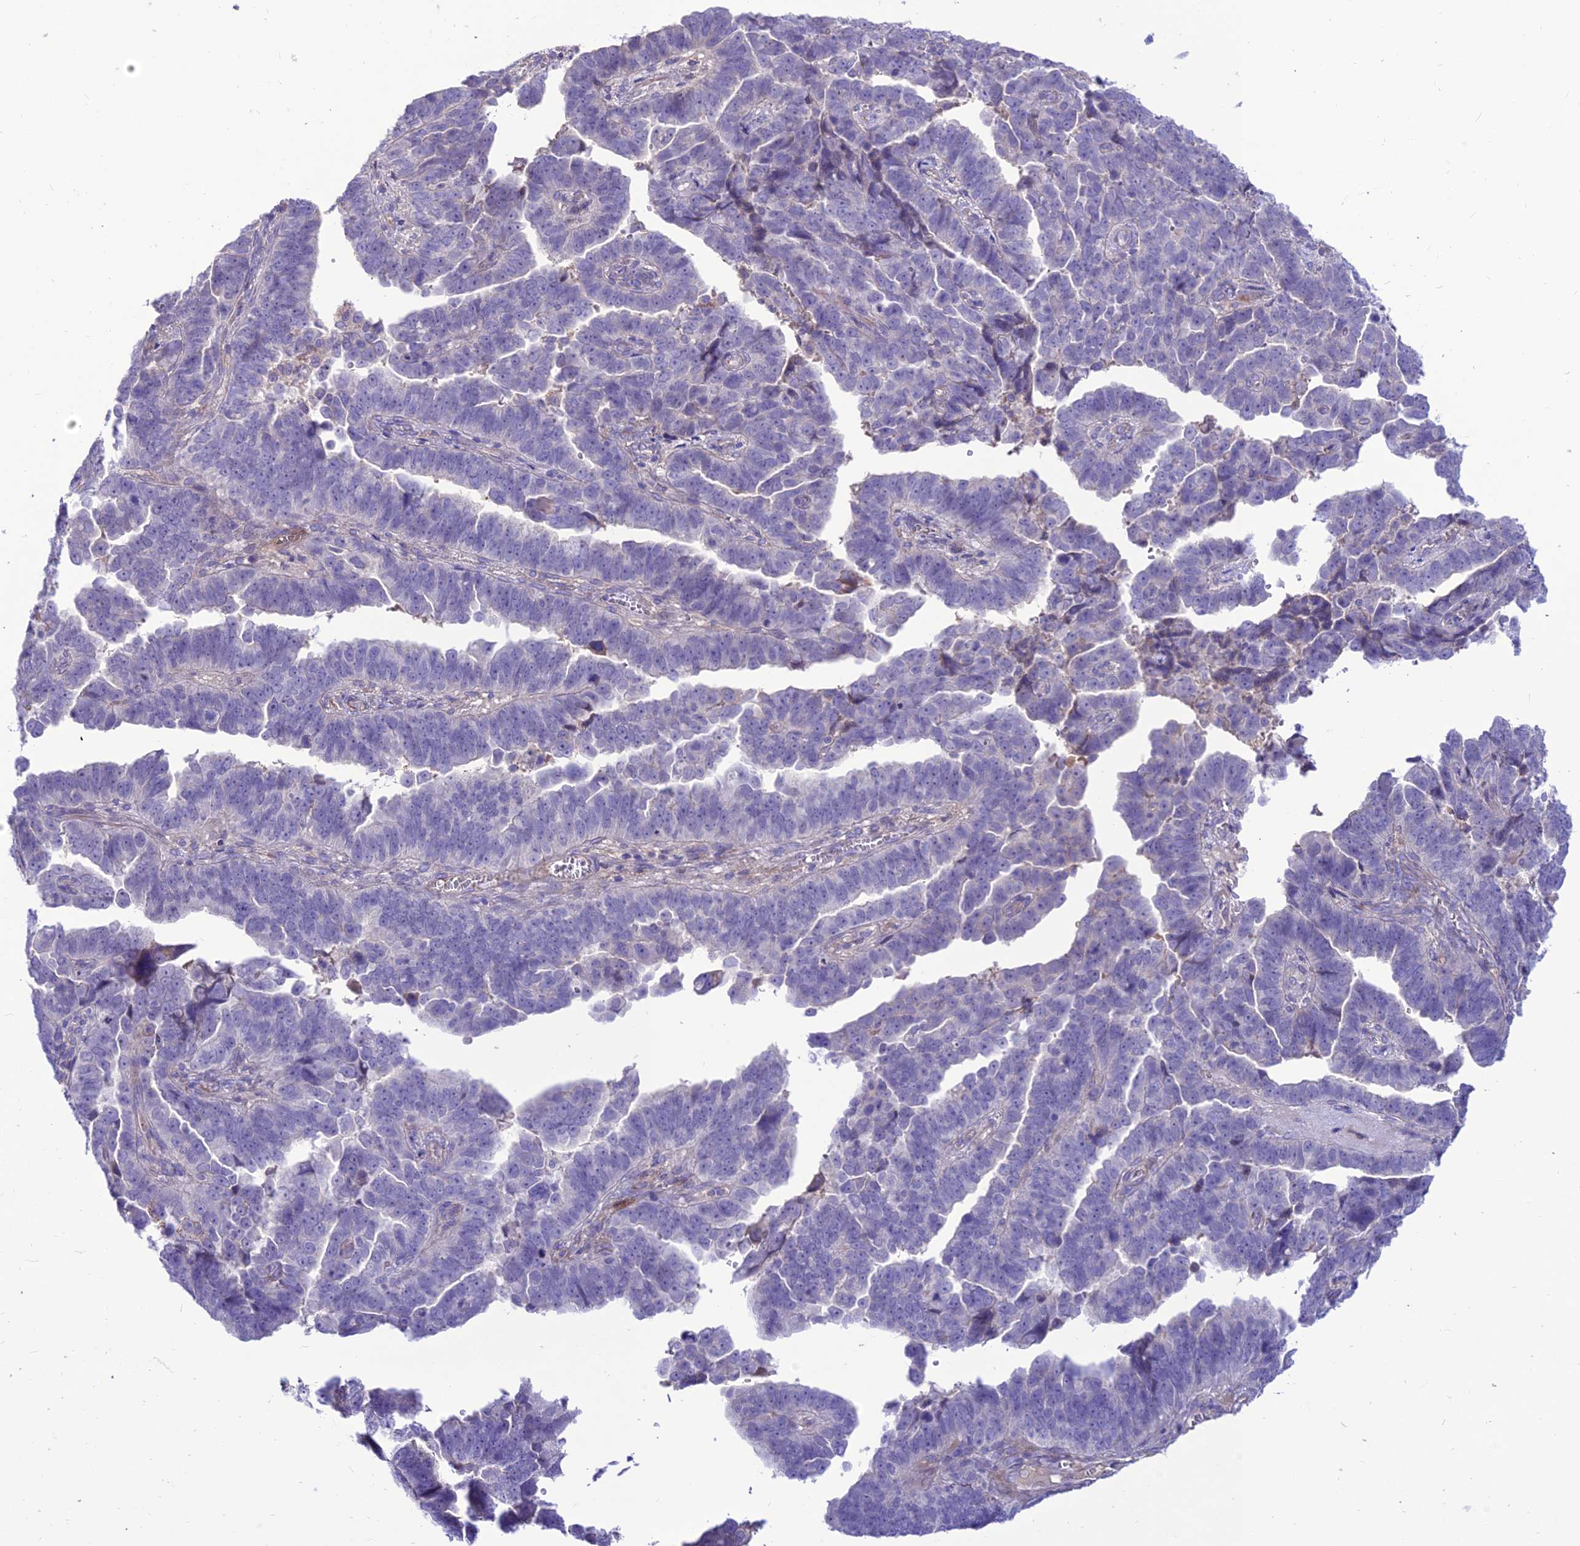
{"staining": {"intensity": "negative", "quantity": "none", "location": "none"}, "tissue": "endometrial cancer", "cell_type": "Tumor cells", "image_type": "cancer", "snomed": [{"axis": "morphology", "description": "Adenocarcinoma, NOS"}, {"axis": "topography", "description": "Endometrium"}], "caption": "This is an IHC histopathology image of endometrial adenocarcinoma. There is no expression in tumor cells.", "gene": "TEKT3", "patient": {"sex": "female", "age": 75}}